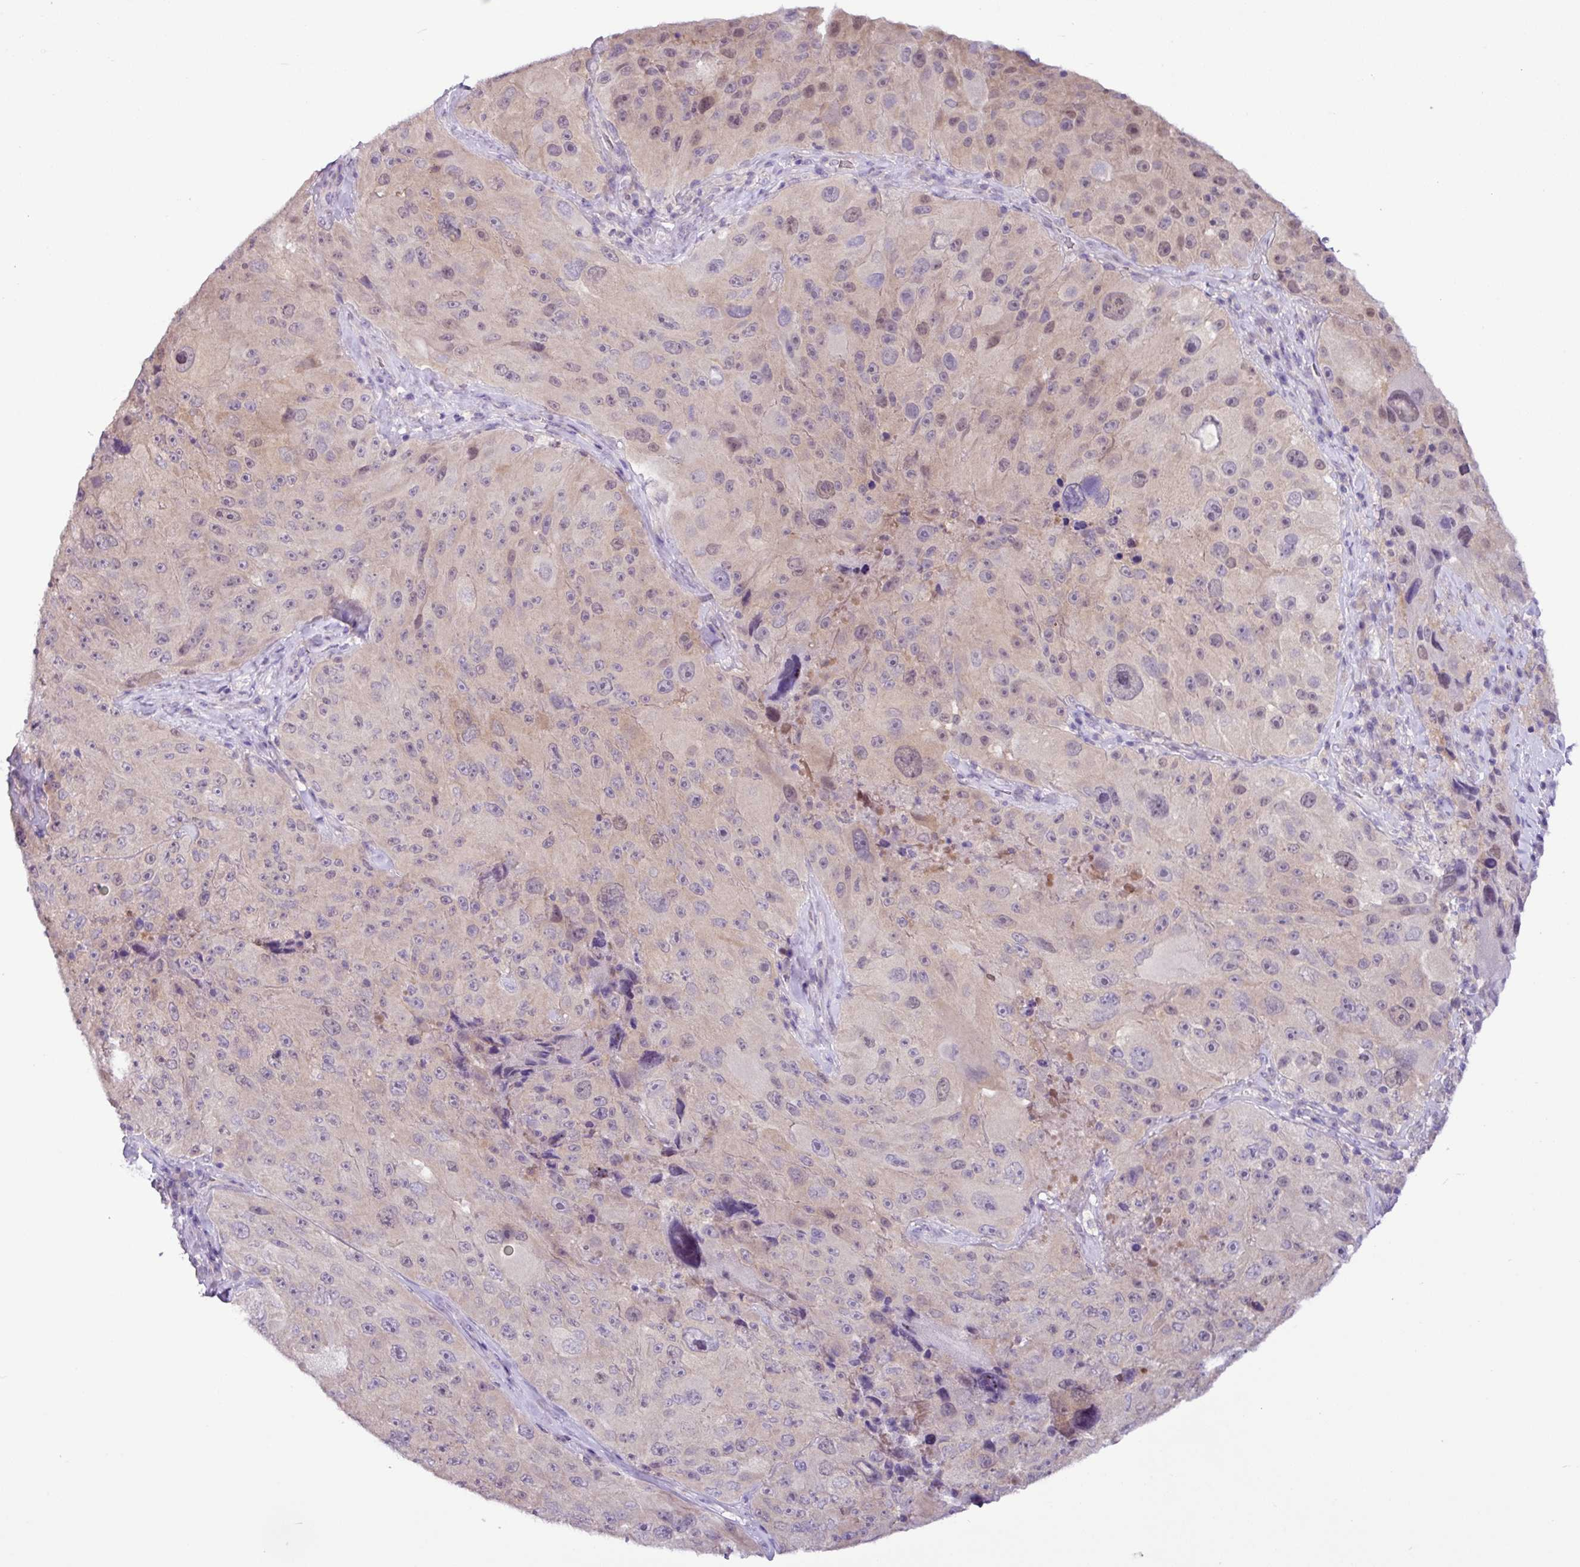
{"staining": {"intensity": "moderate", "quantity": "<25%", "location": "nuclear"}, "tissue": "melanoma", "cell_type": "Tumor cells", "image_type": "cancer", "snomed": [{"axis": "morphology", "description": "Malignant melanoma, Metastatic site"}, {"axis": "topography", "description": "Lymph node"}], "caption": "Approximately <25% of tumor cells in human melanoma exhibit moderate nuclear protein expression as visualized by brown immunohistochemical staining.", "gene": "TONSL", "patient": {"sex": "male", "age": 62}}